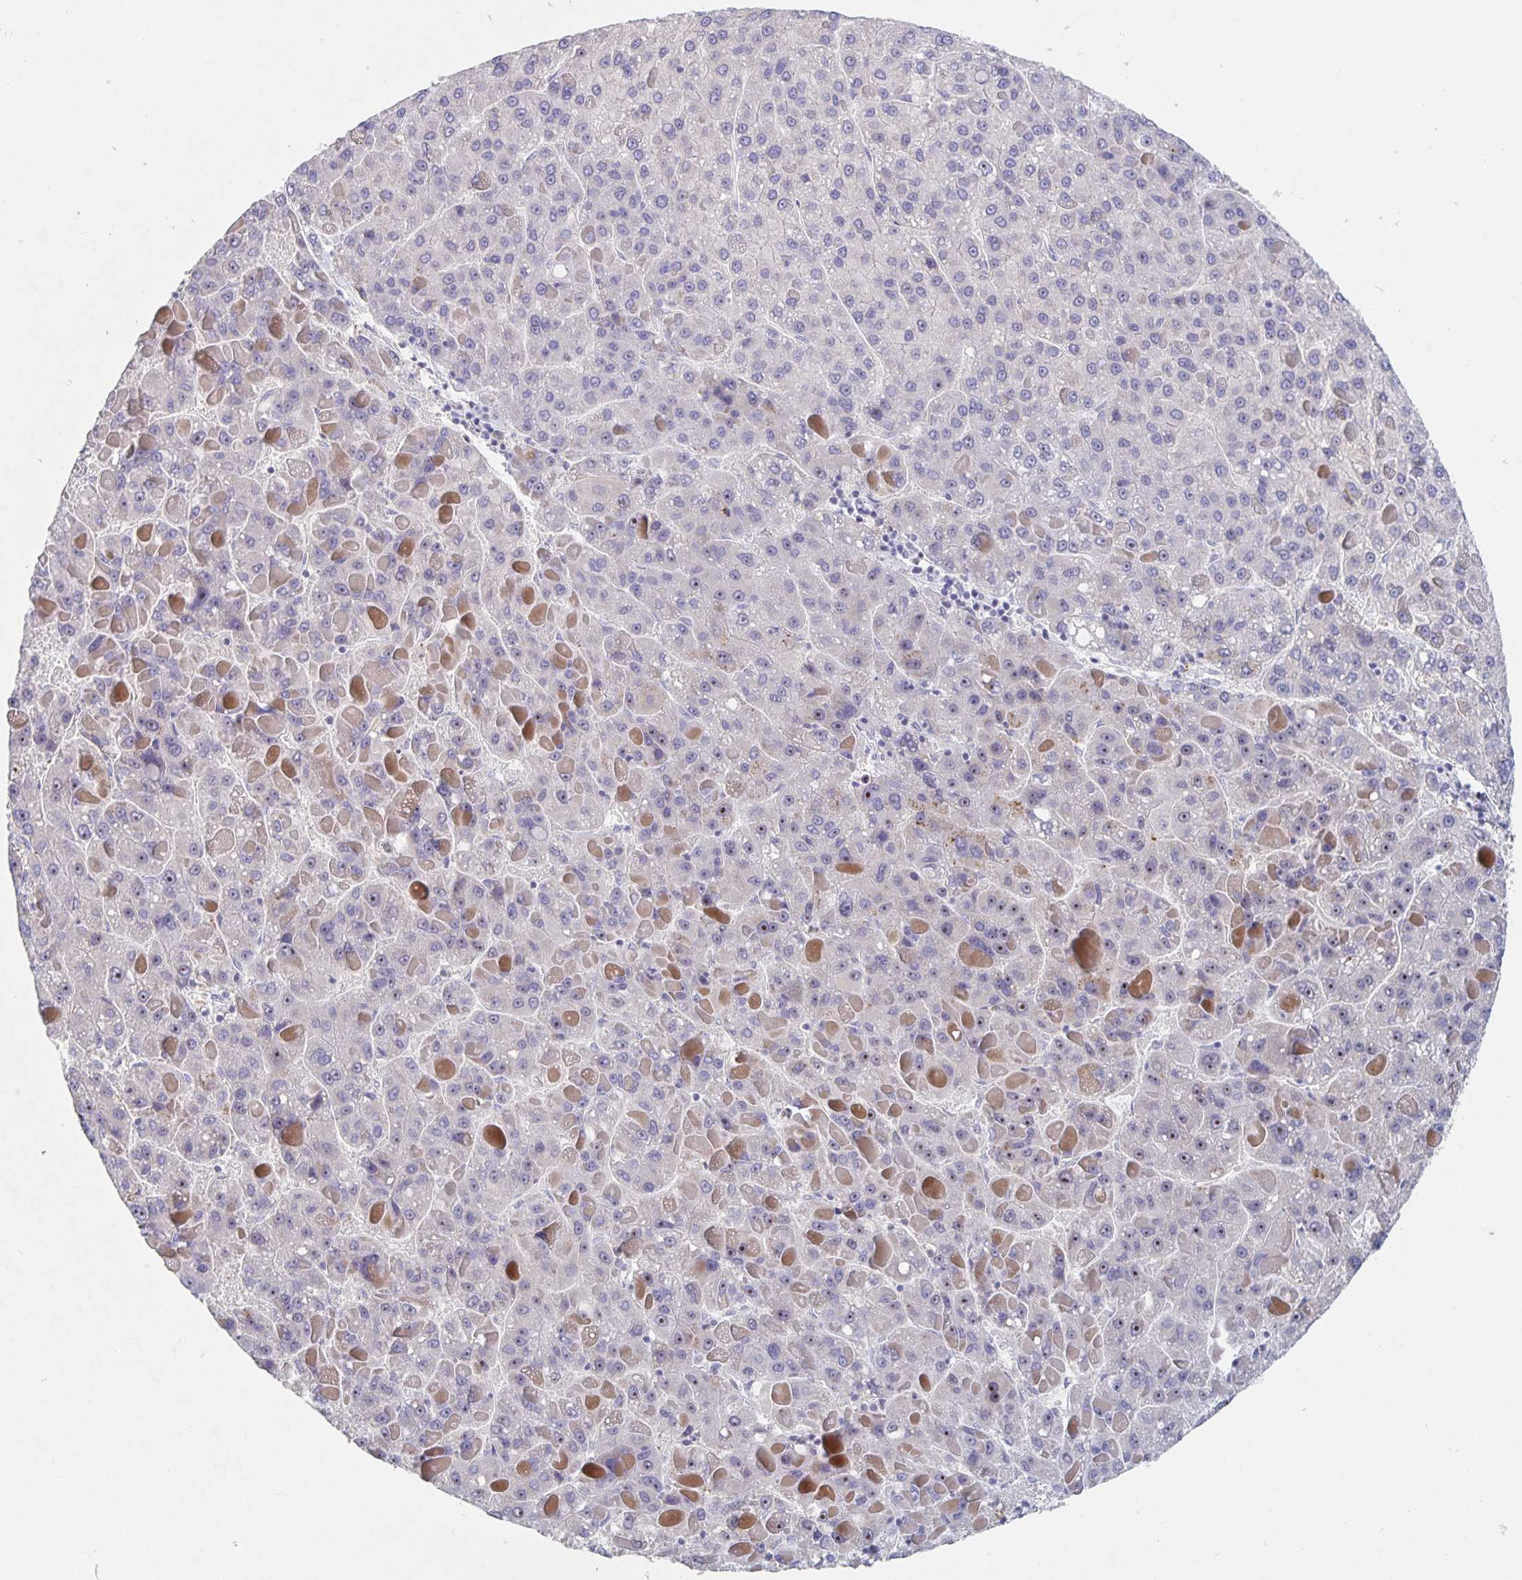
{"staining": {"intensity": "negative", "quantity": "none", "location": "none"}, "tissue": "liver cancer", "cell_type": "Tumor cells", "image_type": "cancer", "snomed": [{"axis": "morphology", "description": "Carcinoma, Hepatocellular, NOS"}, {"axis": "topography", "description": "Liver"}], "caption": "This is an immunohistochemistry (IHC) micrograph of liver cancer. There is no staining in tumor cells.", "gene": "CDC42BPG", "patient": {"sex": "female", "age": 82}}